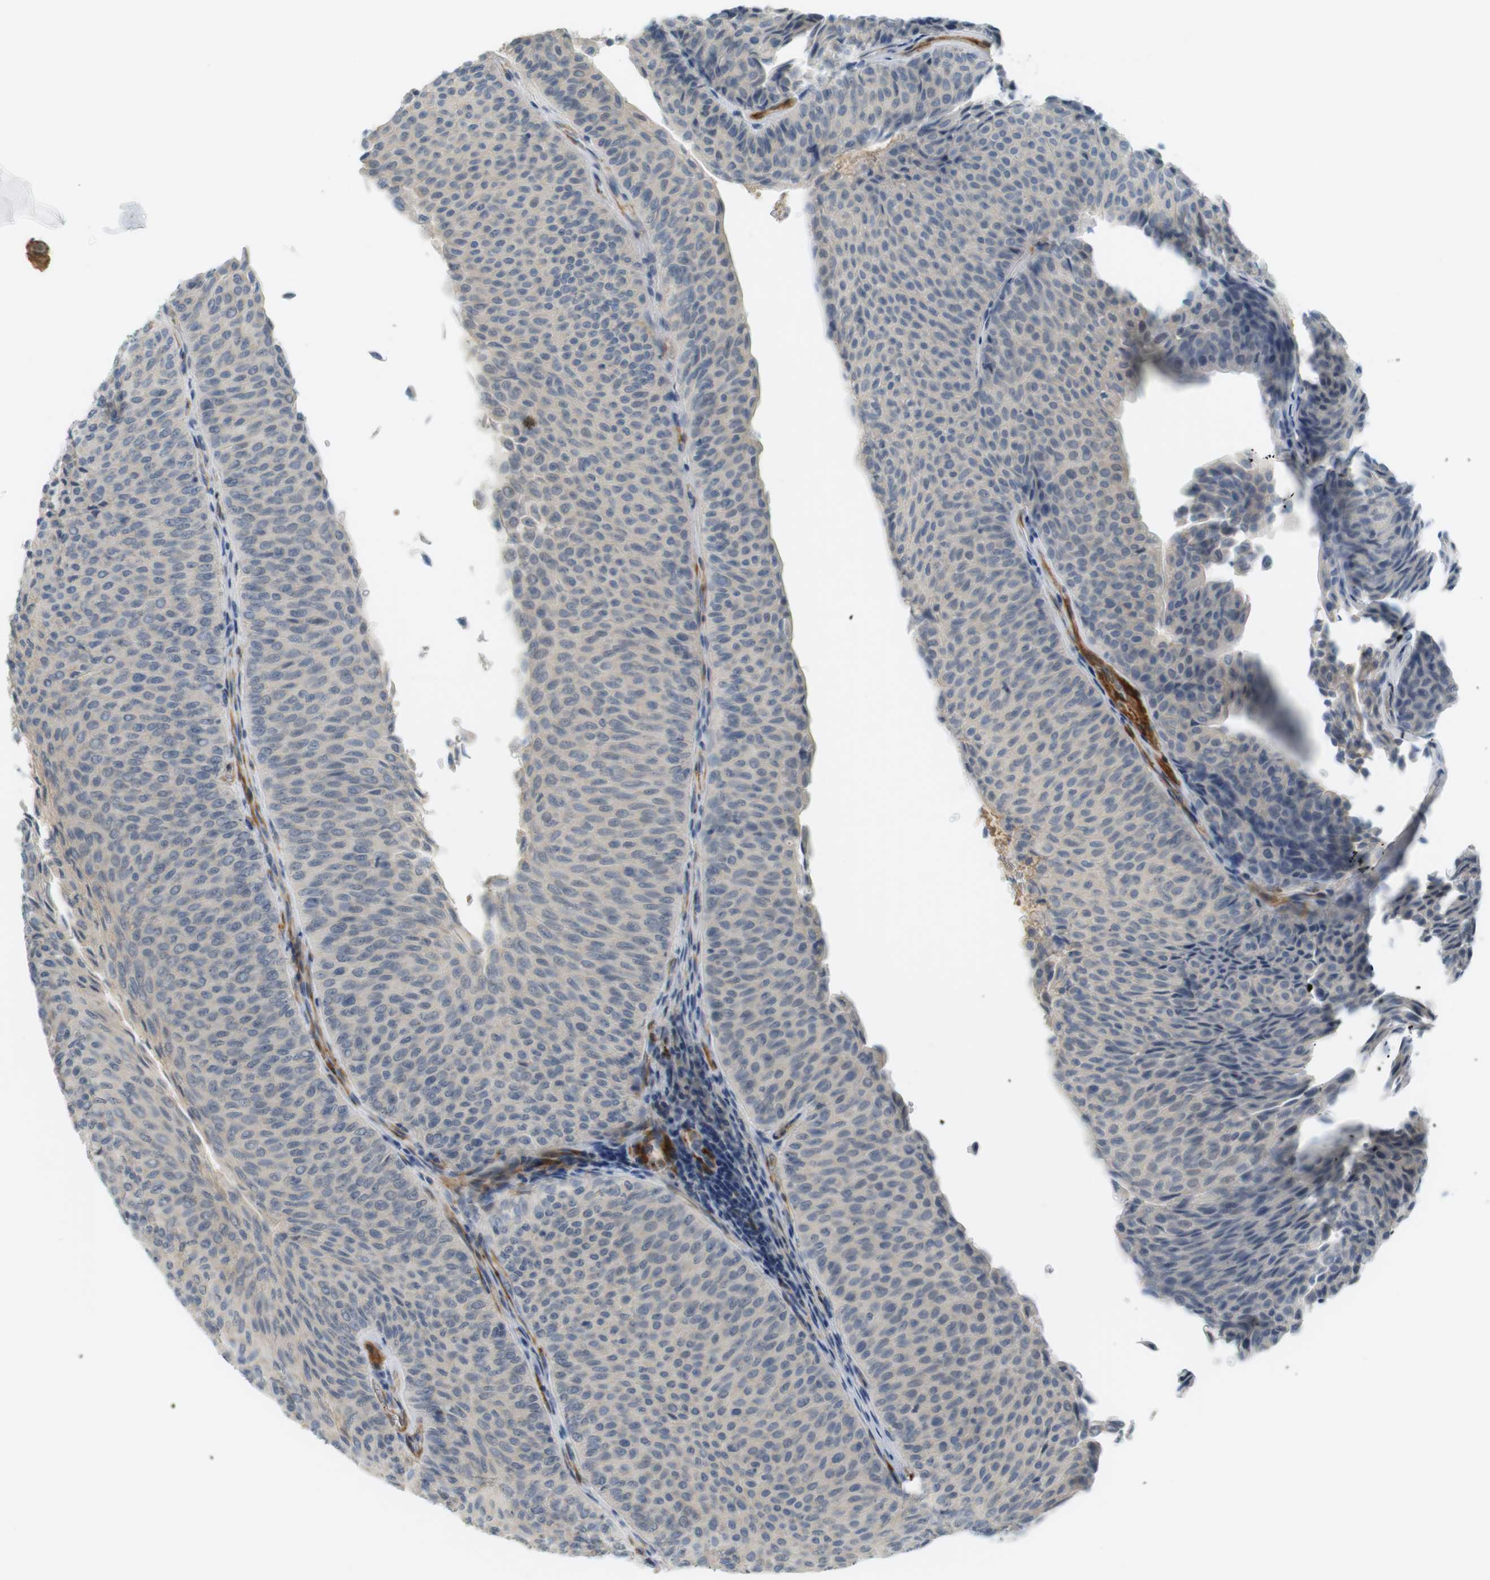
{"staining": {"intensity": "negative", "quantity": "none", "location": "none"}, "tissue": "urothelial cancer", "cell_type": "Tumor cells", "image_type": "cancer", "snomed": [{"axis": "morphology", "description": "Urothelial carcinoma, Low grade"}, {"axis": "topography", "description": "Urinary bladder"}], "caption": "Urothelial cancer stained for a protein using IHC shows no expression tumor cells.", "gene": "PDE3A", "patient": {"sex": "male", "age": 78}}